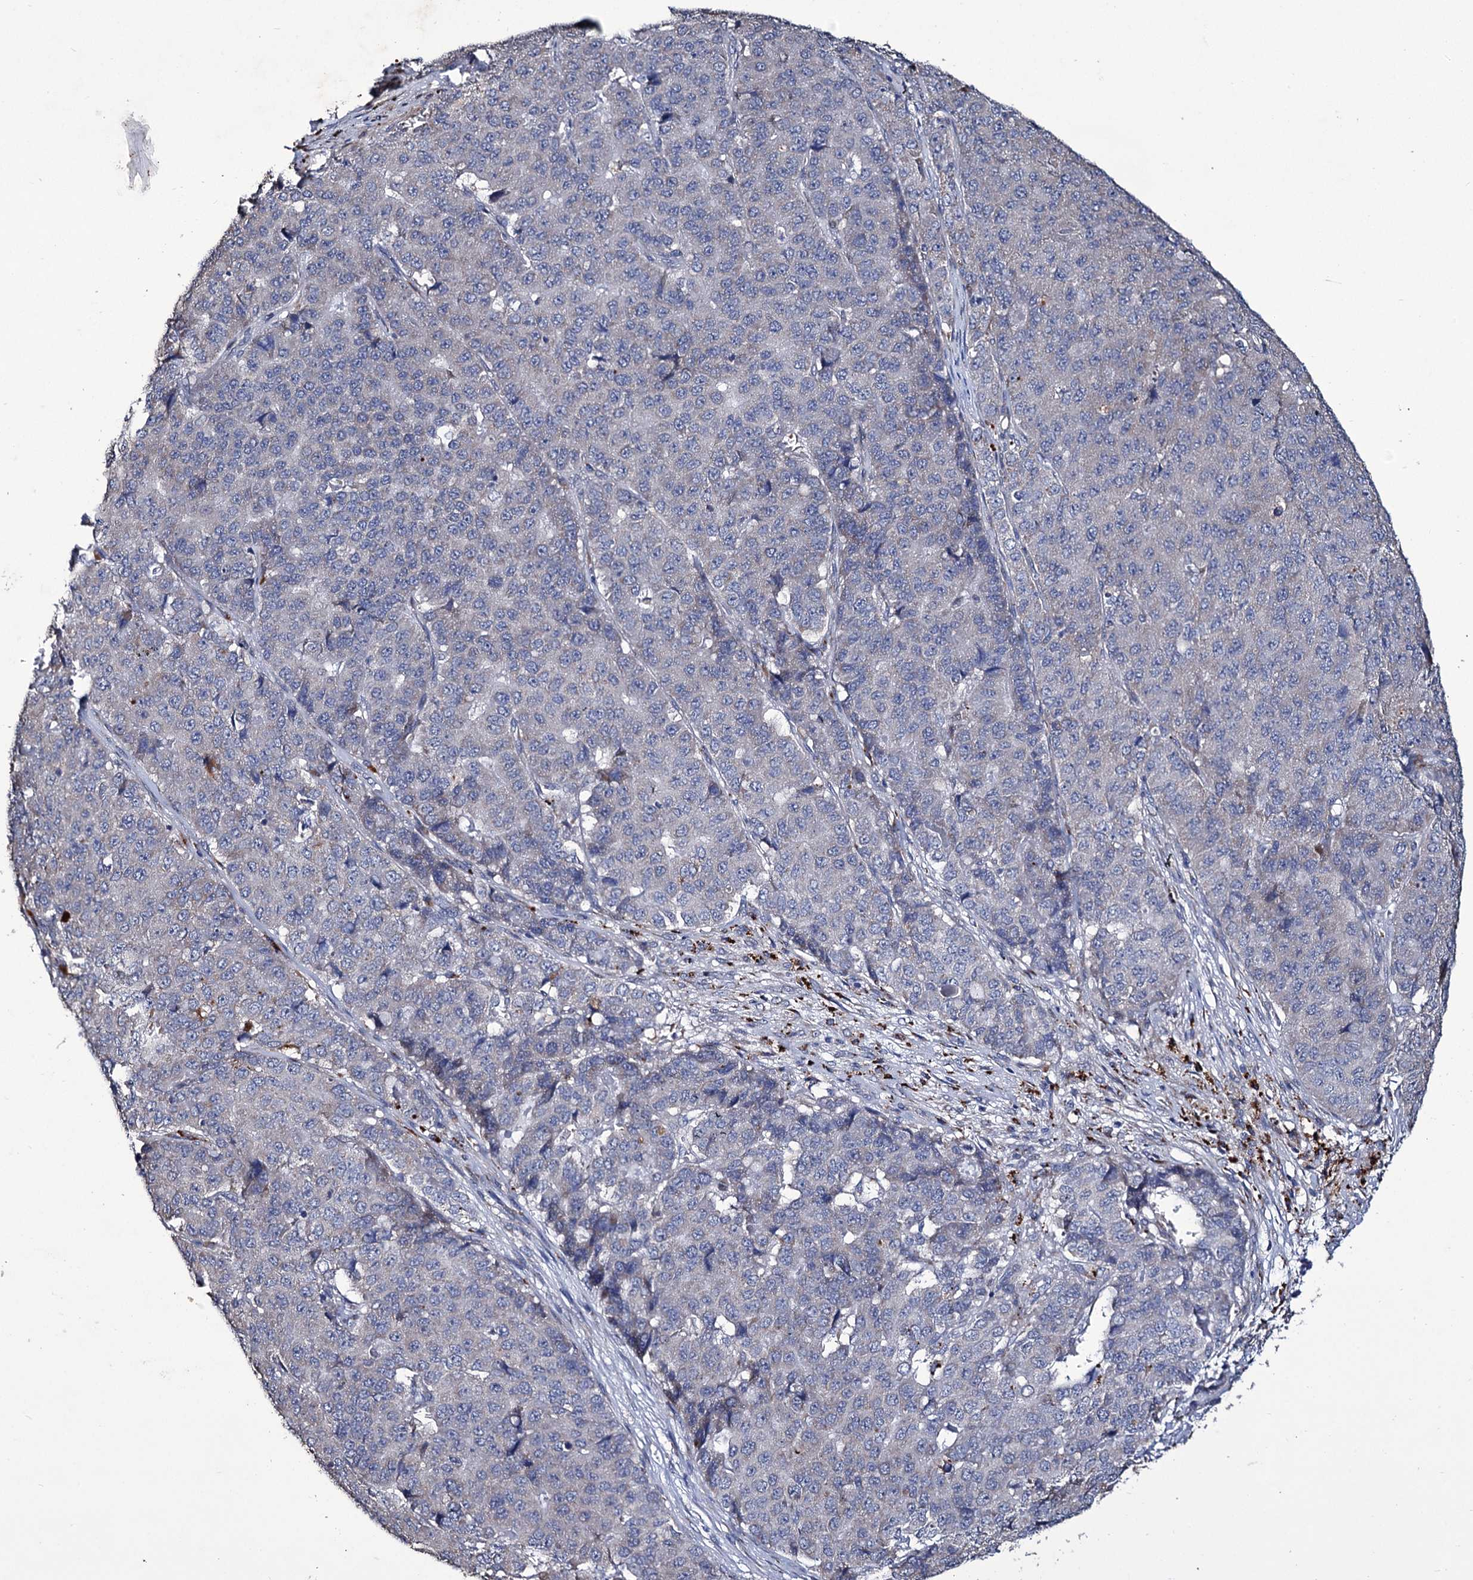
{"staining": {"intensity": "negative", "quantity": "none", "location": "none"}, "tissue": "pancreatic cancer", "cell_type": "Tumor cells", "image_type": "cancer", "snomed": [{"axis": "morphology", "description": "Adenocarcinoma, NOS"}, {"axis": "topography", "description": "Pancreas"}], "caption": "A micrograph of pancreatic cancer stained for a protein demonstrates no brown staining in tumor cells. The staining is performed using DAB brown chromogen with nuclei counter-stained in using hematoxylin.", "gene": "TUBGCP5", "patient": {"sex": "male", "age": 50}}